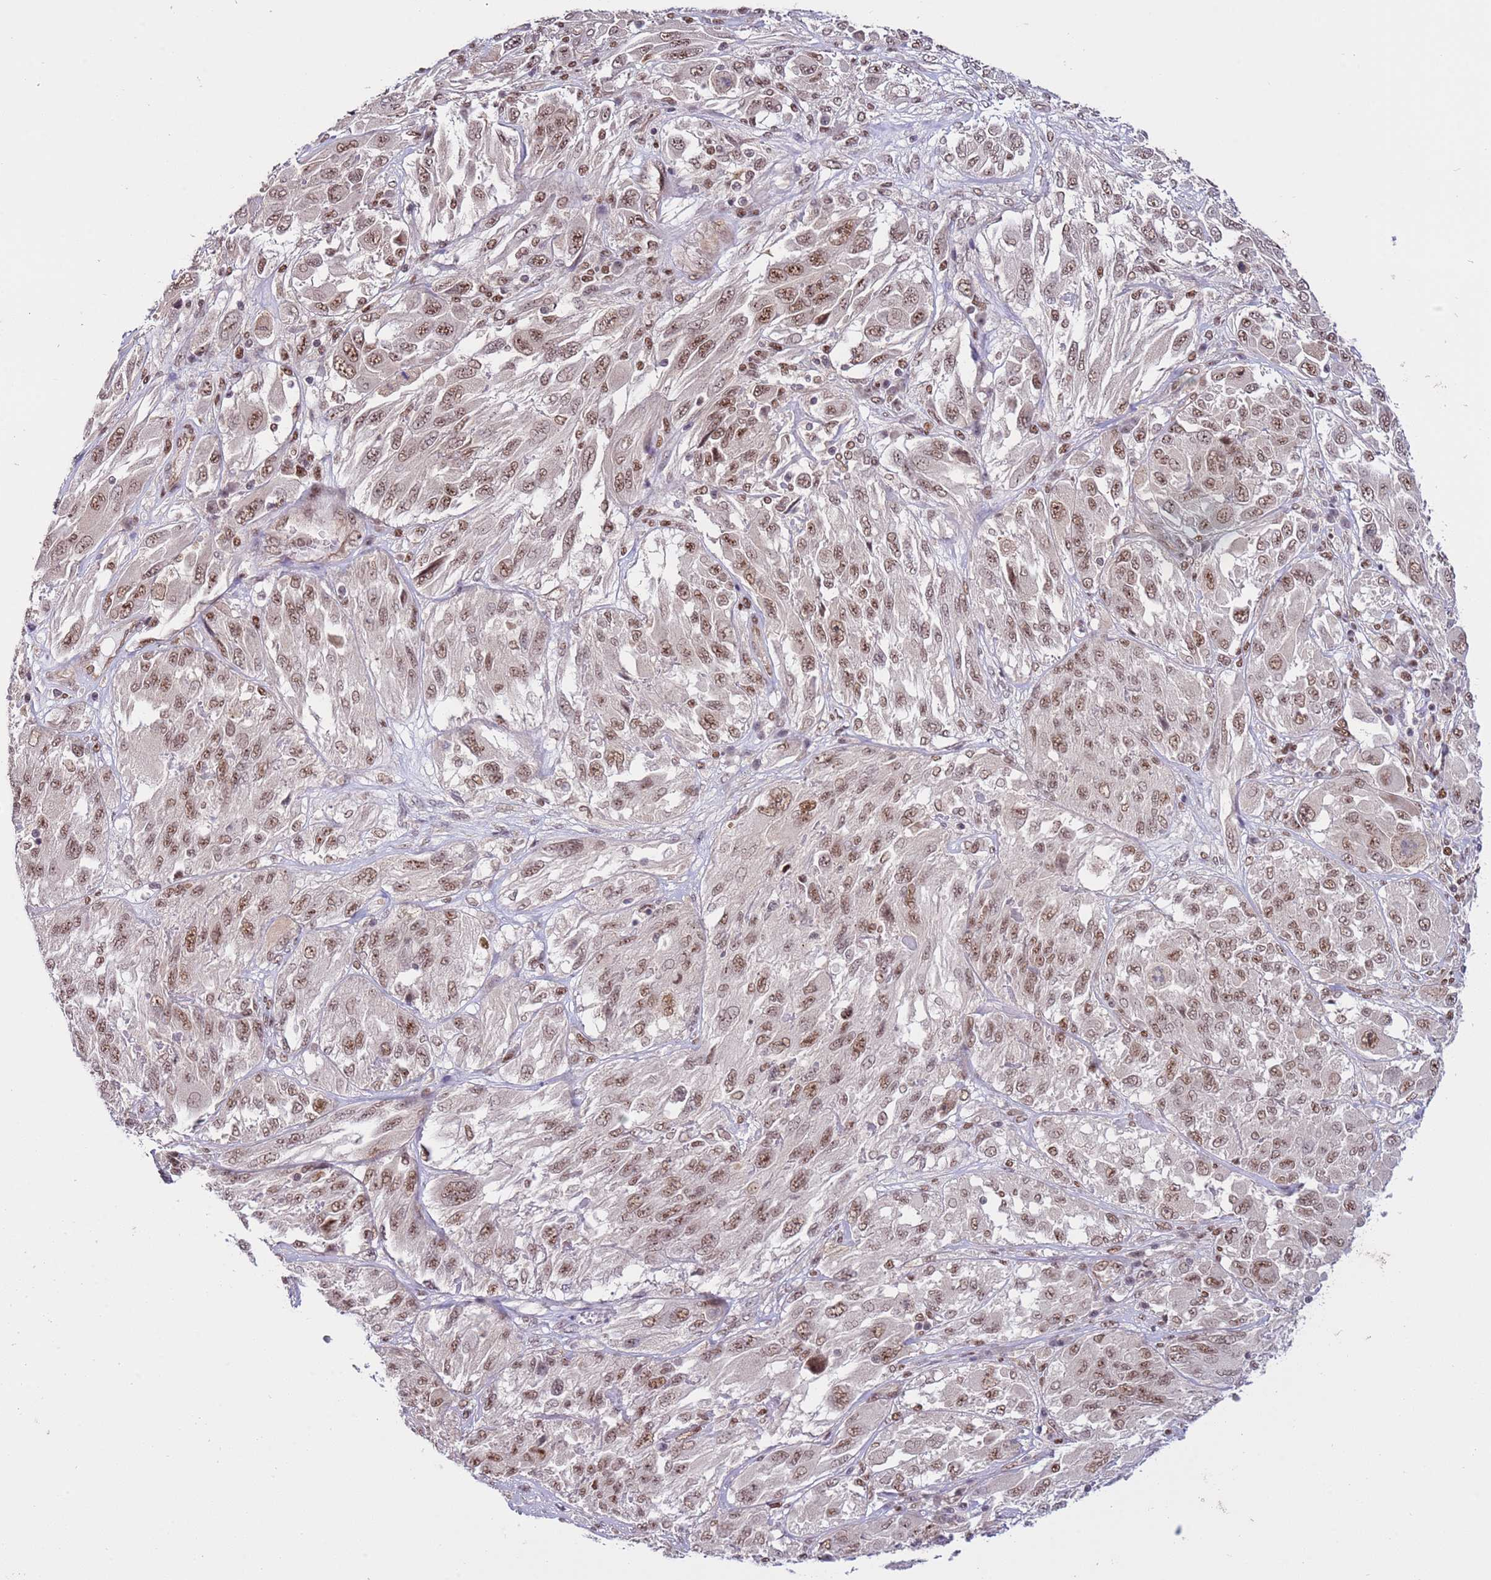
{"staining": {"intensity": "moderate", "quantity": ">75%", "location": "nuclear"}, "tissue": "melanoma", "cell_type": "Tumor cells", "image_type": "cancer", "snomed": [{"axis": "morphology", "description": "Malignant melanoma, NOS"}, {"axis": "topography", "description": "Skin"}], "caption": "Immunohistochemistry of melanoma demonstrates medium levels of moderate nuclear staining in about >75% of tumor cells.", "gene": "PRPF6", "patient": {"sex": "female", "age": 91}}